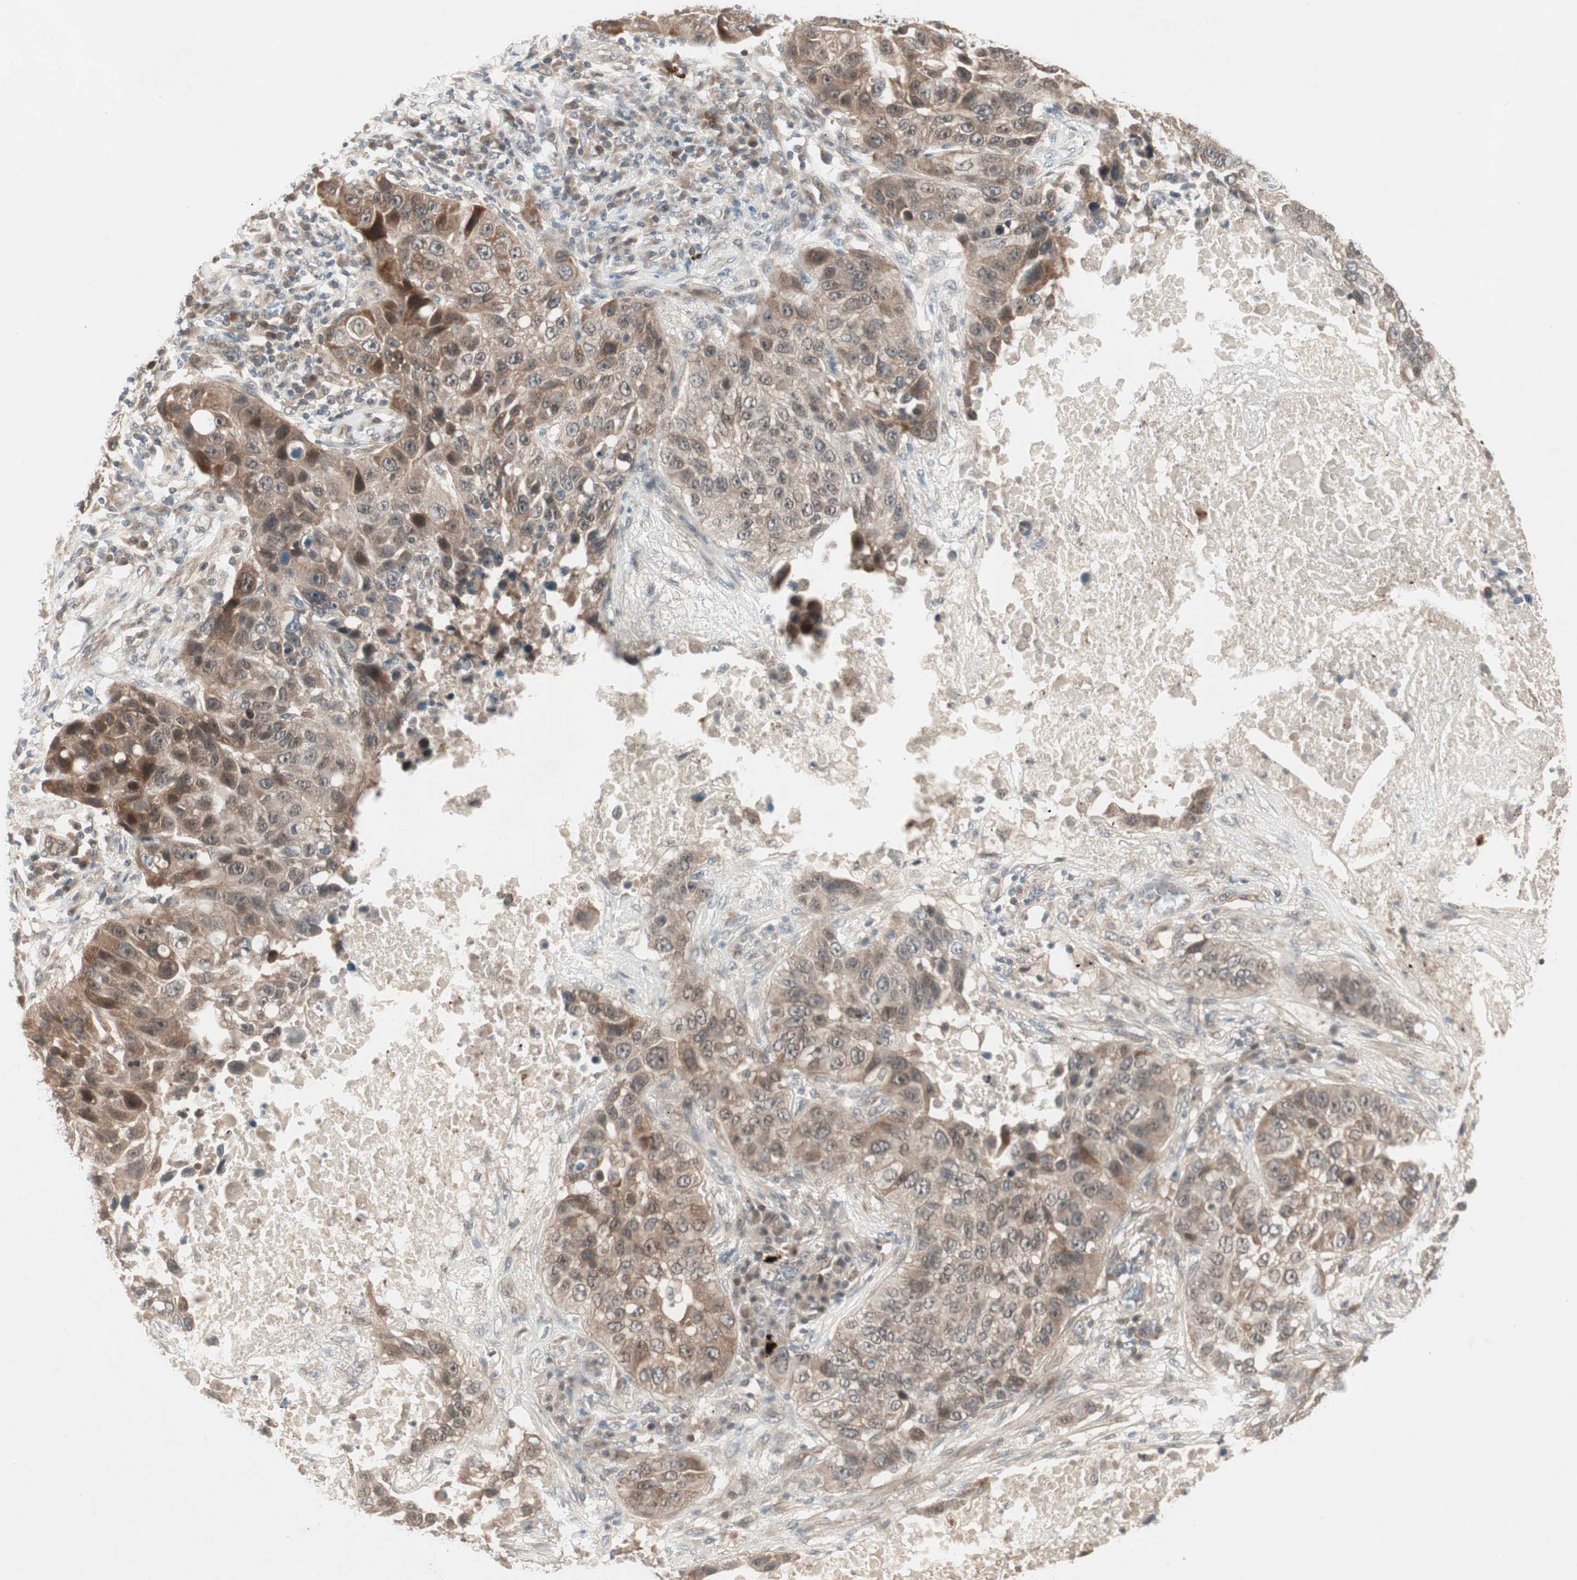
{"staining": {"intensity": "moderate", "quantity": ">75%", "location": "cytoplasmic/membranous"}, "tissue": "lung cancer", "cell_type": "Tumor cells", "image_type": "cancer", "snomed": [{"axis": "morphology", "description": "Squamous cell carcinoma, NOS"}, {"axis": "topography", "description": "Lung"}], "caption": "Lung squamous cell carcinoma was stained to show a protein in brown. There is medium levels of moderate cytoplasmic/membranous staining in approximately >75% of tumor cells. (DAB (3,3'-diaminobenzidine) = brown stain, brightfield microscopy at high magnification).", "gene": "PGBD1", "patient": {"sex": "male", "age": 57}}